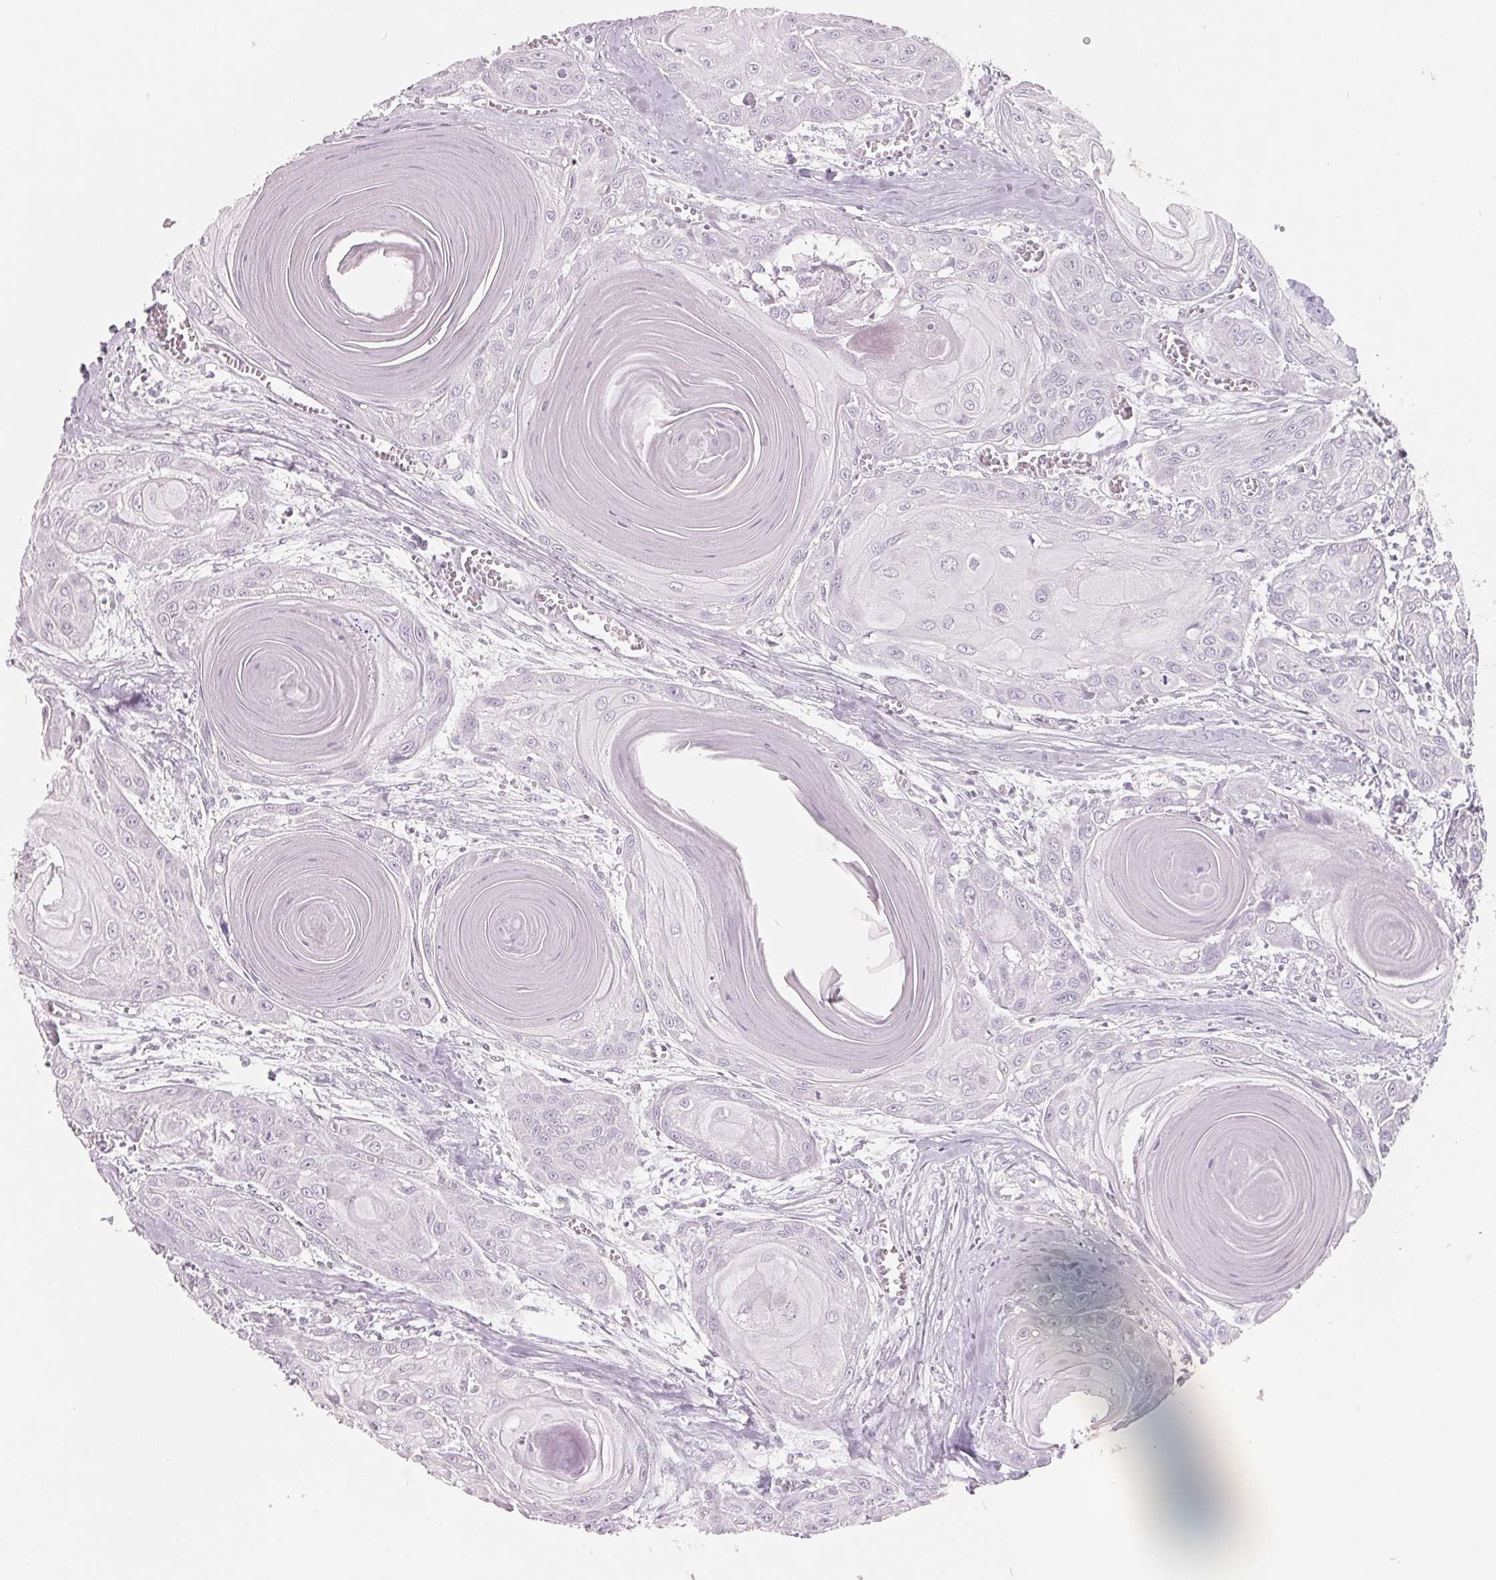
{"staining": {"intensity": "negative", "quantity": "none", "location": "none"}, "tissue": "head and neck cancer", "cell_type": "Tumor cells", "image_type": "cancer", "snomed": [{"axis": "morphology", "description": "Squamous cell carcinoma, NOS"}, {"axis": "topography", "description": "Oral tissue"}, {"axis": "topography", "description": "Head-Neck"}], "caption": "DAB (3,3'-diaminobenzidine) immunohistochemical staining of head and neck cancer shows no significant expression in tumor cells.", "gene": "FTCD", "patient": {"sex": "male", "age": 71}}